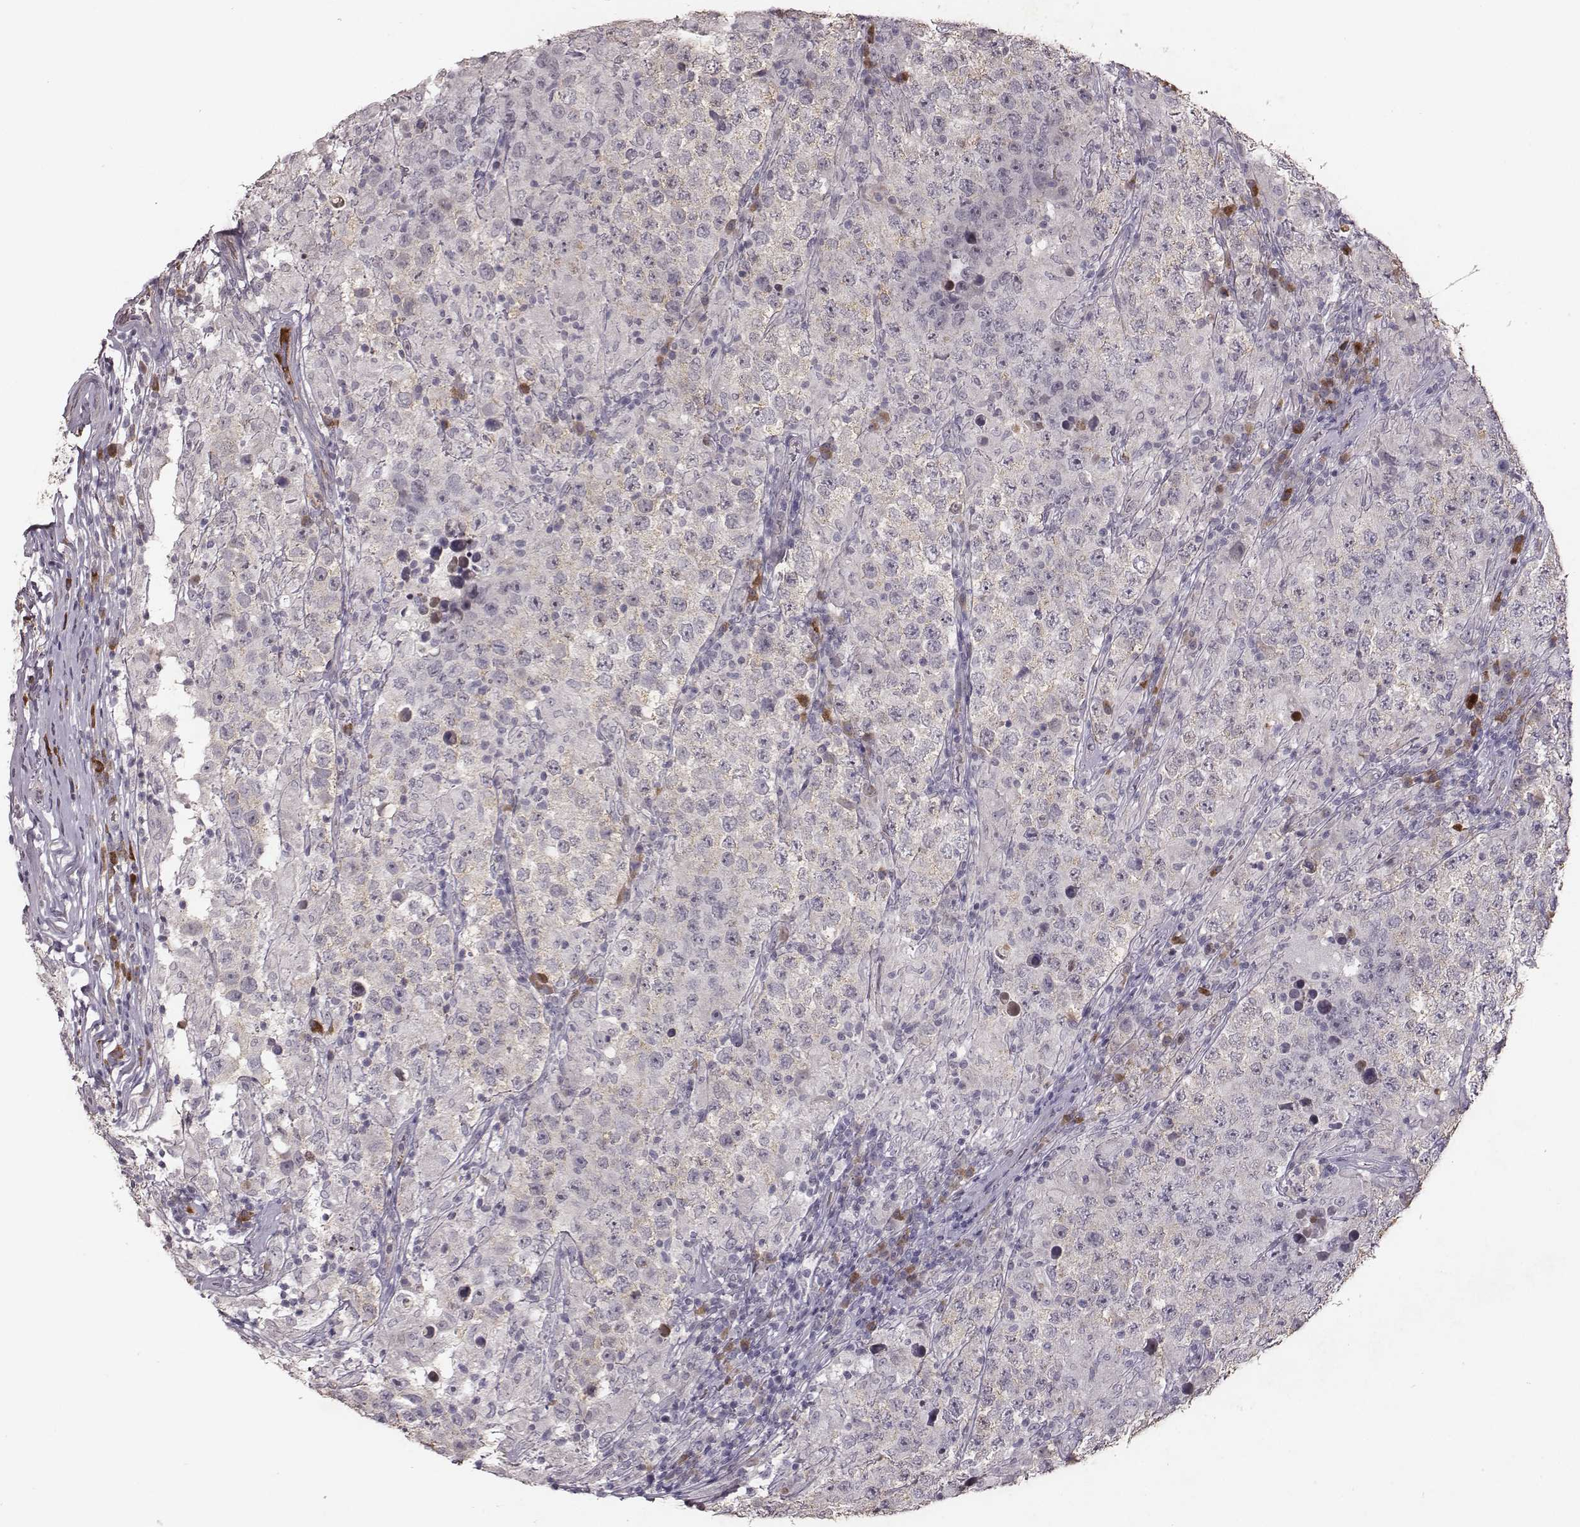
{"staining": {"intensity": "negative", "quantity": "none", "location": "none"}, "tissue": "testis cancer", "cell_type": "Tumor cells", "image_type": "cancer", "snomed": [{"axis": "morphology", "description": "Seminoma, NOS"}, {"axis": "morphology", "description": "Carcinoma, Embryonal, NOS"}, {"axis": "topography", "description": "Testis"}], "caption": "This histopathology image is of testis cancer (seminoma) stained with immunohistochemistry to label a protein in brown with the nuclei are counter-stained blue. There is no staining in tumor cells.", "gene": "SLC22A6", "patient": {"sex": "male", "age": 41}}